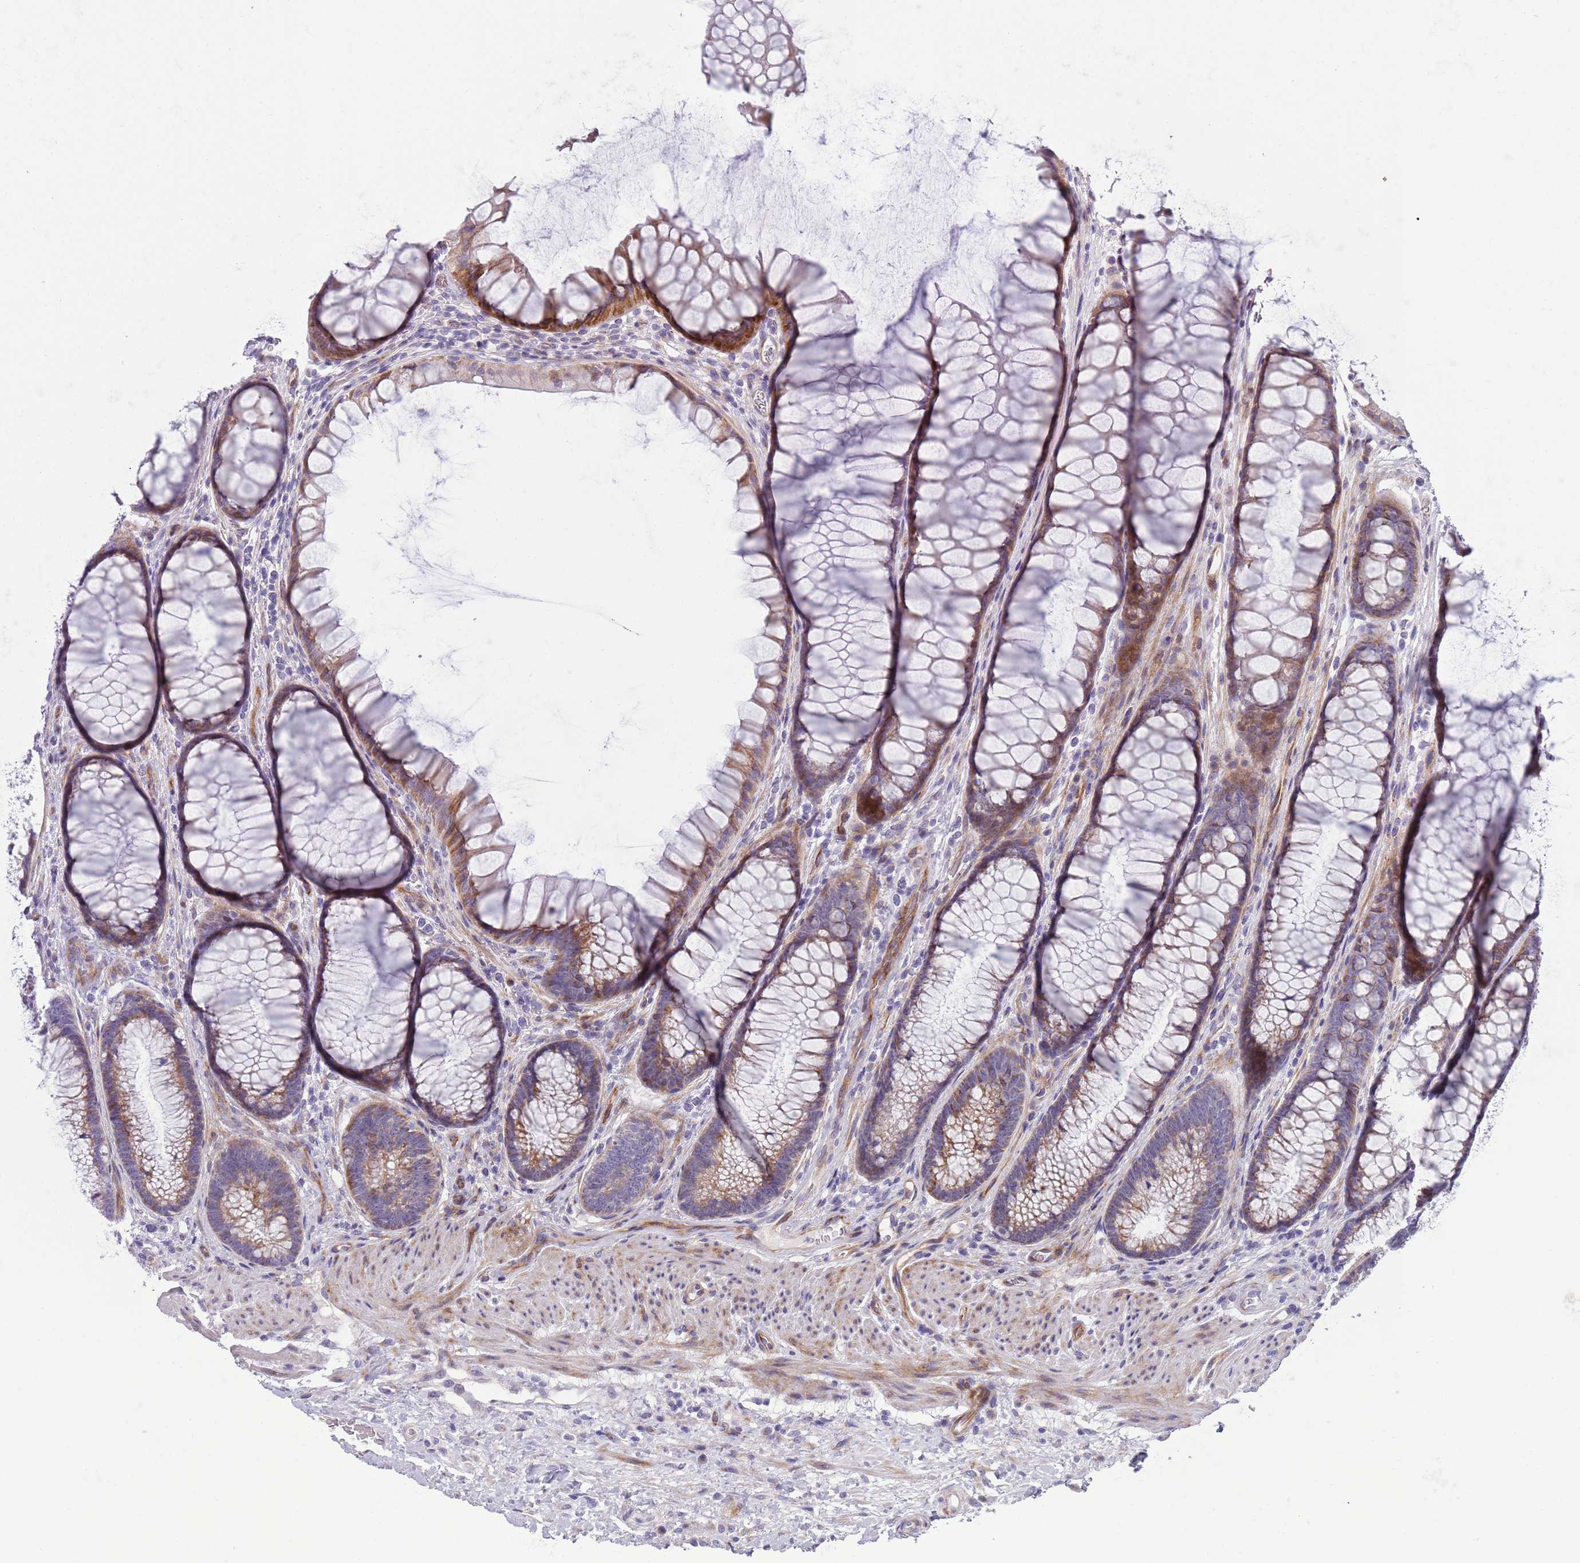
{"staining": {"intensity": "moderate", "quantity": ">75%", "location": "cytoplasmic/membranous"}, "tissue": "colon", "cell_type": "Endothelial cells", "image_type": "normal", "snomed": [{"axis": "morphology", "description": "Normal tissue, NOS"}, {"axis": "topography", "description": "Colon"}], "caption": "About >75% of endothelial cells in unremarkable colon display moderate cytoplasmic/membranous protein expression as visualized by brown immunohistochemical staining.", "gene": "MRPL32", "patient": {"sex": "female", "age": 82}}